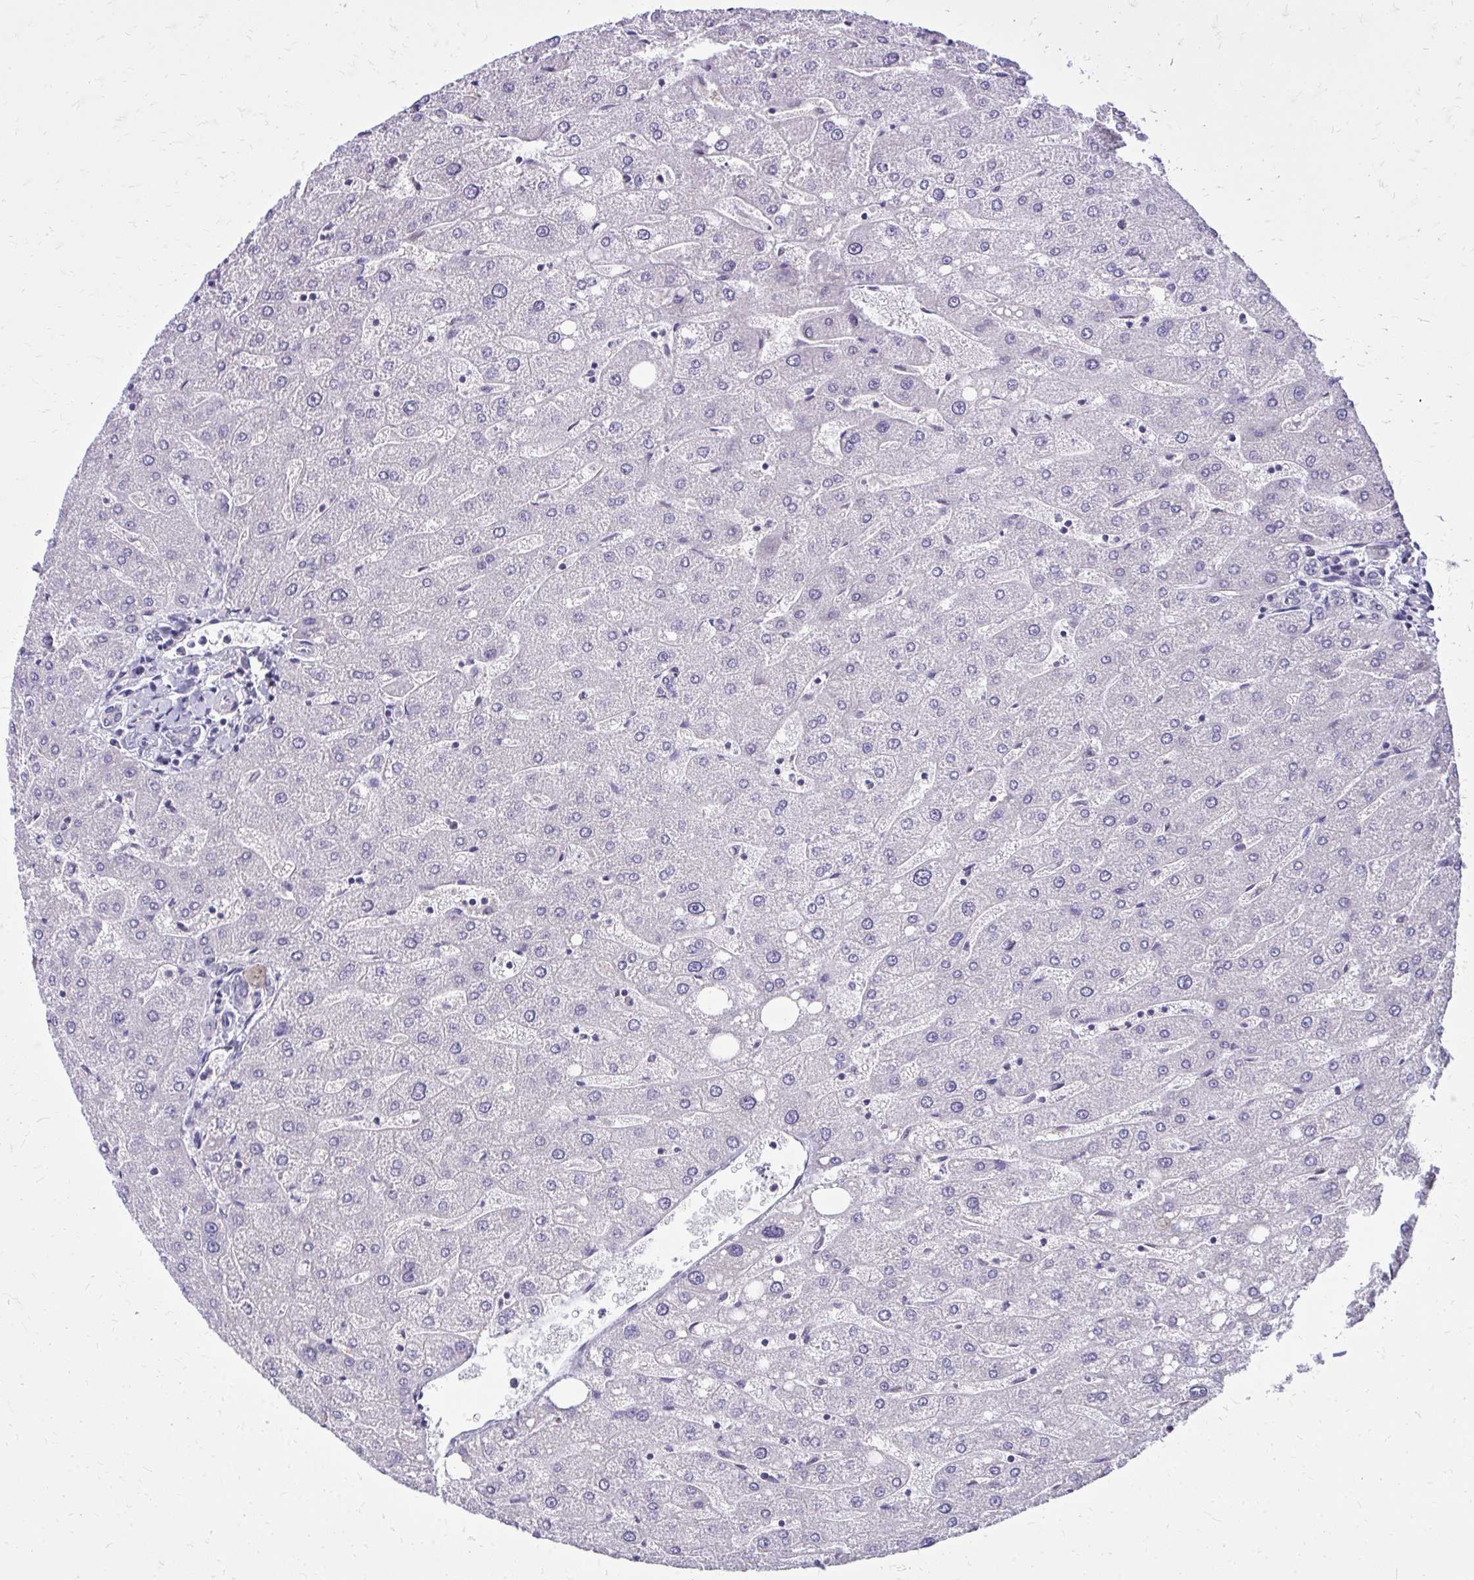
{"staining": {"intensity": "negative", "quantity": "none", "location": "none"}, "tissue": "liver", "cell_type": "Cholangiocytes", "image_type": "normal", "snomed": [{"axis": "morphology", "description": "Normal tissue, NOS"}, {"axis": "topography", "description": "Liver"}], "caption": "IHC histopathology image of unremarkable liver: liver stained with DAB (3,3'-diaminobenzidine) reveals no significant protein expression in cholangiocytes. (Stains: DAB (3,3'-diaminobenzidine) IHC with hematoxylin counter stain, Microscopy: brightfield microscopy at high magnification).", "gene": "AKAP5", "patient": {"sex": "male", "age": 67}}